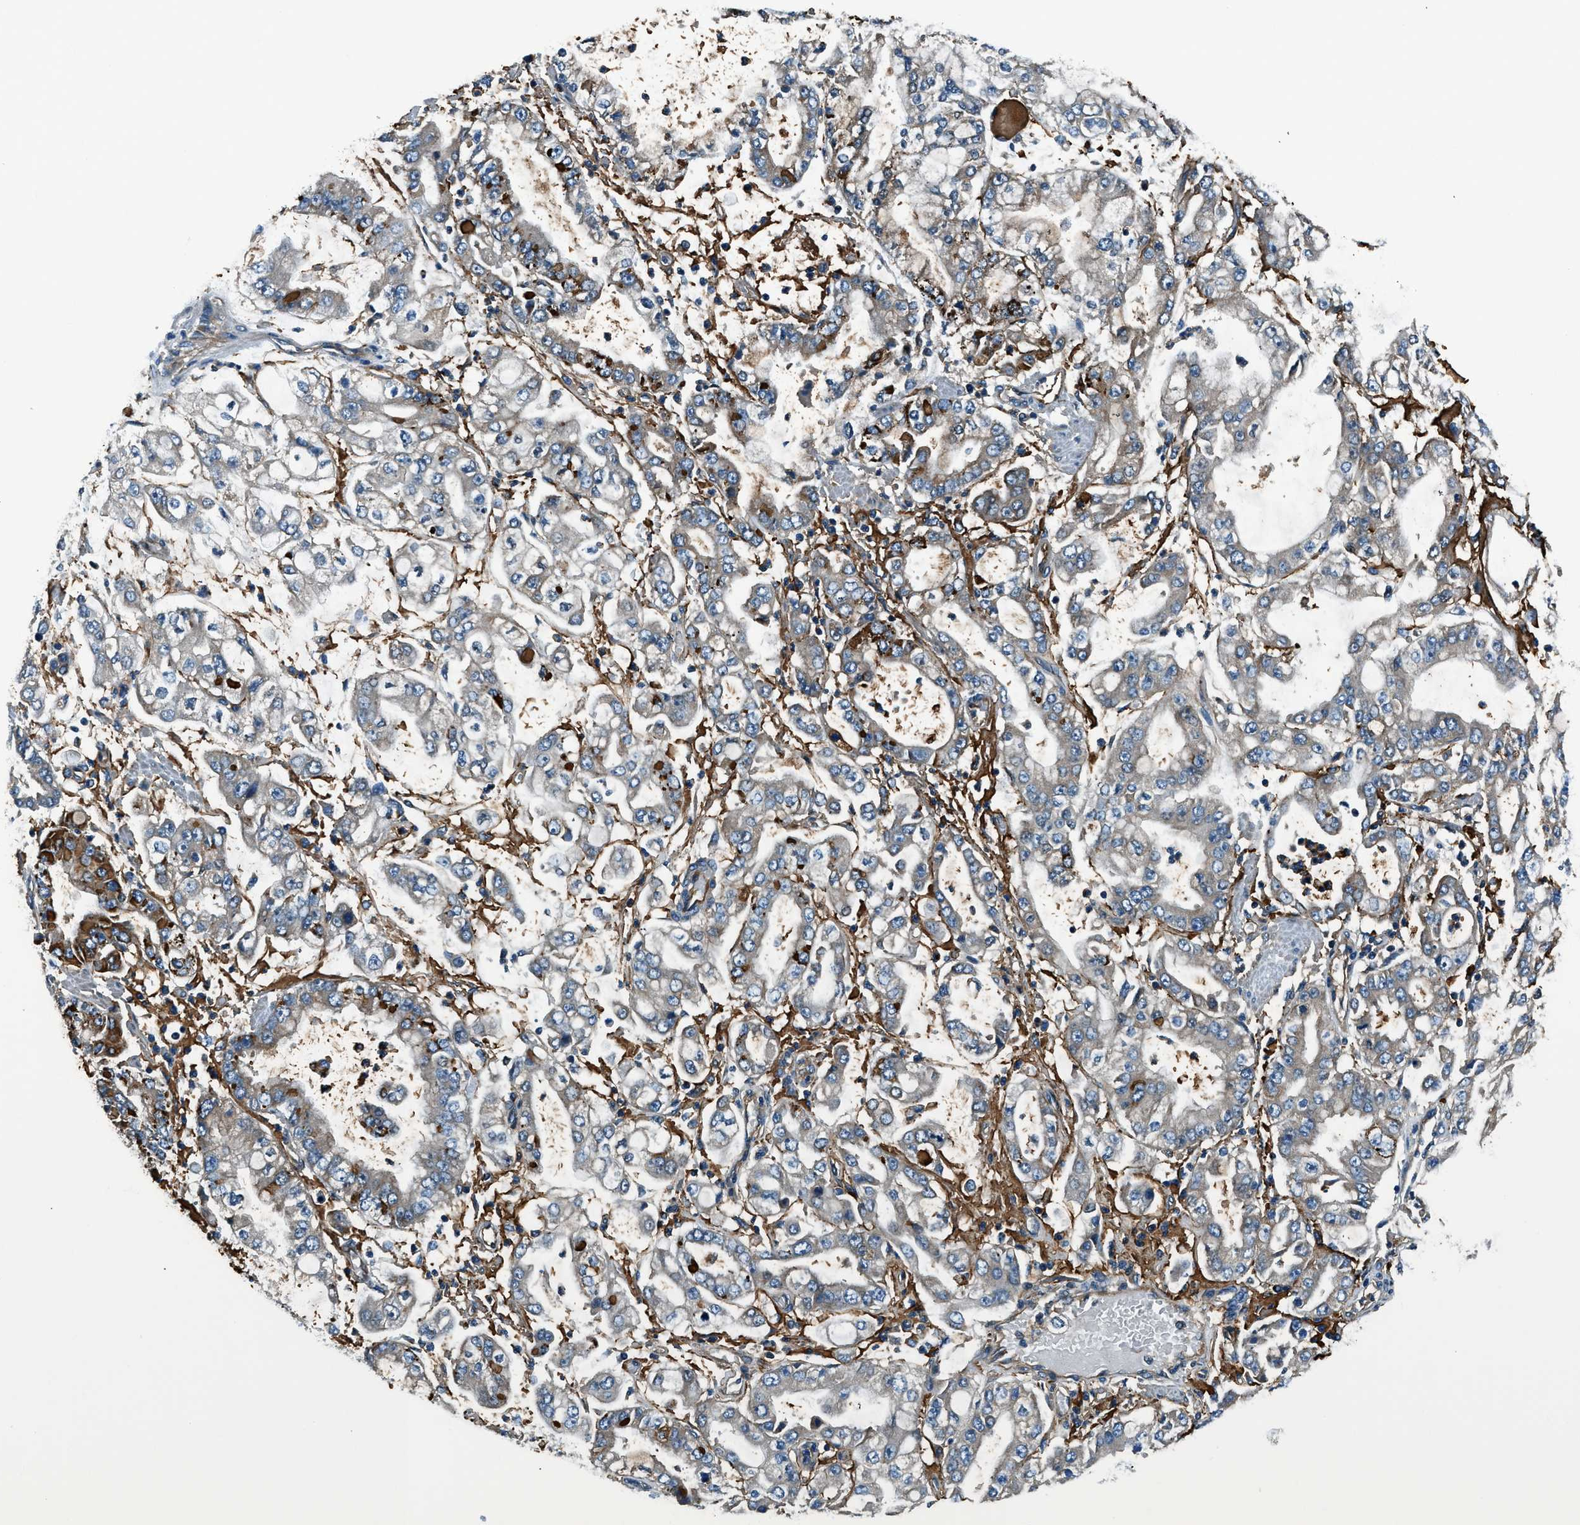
{"staining": {"intensity": "negative", "quantity": "none", "location": "none"}, "tissue": "stomach cancer", "cell_type": "Tumor cells", "image_type": "cancer", "snomed": [{"axis": "morphology", "description": "Adenocarcinoma, NOS"}, {"axis": "topography", "description": "Stomach"}], "caption": "Stomach adenocarcinoma was stained to show a protein in brown. There is no significant expression in tumor cells.", "gene": "SLC19A2", "patient": {"sex": "male", "age": 76}}